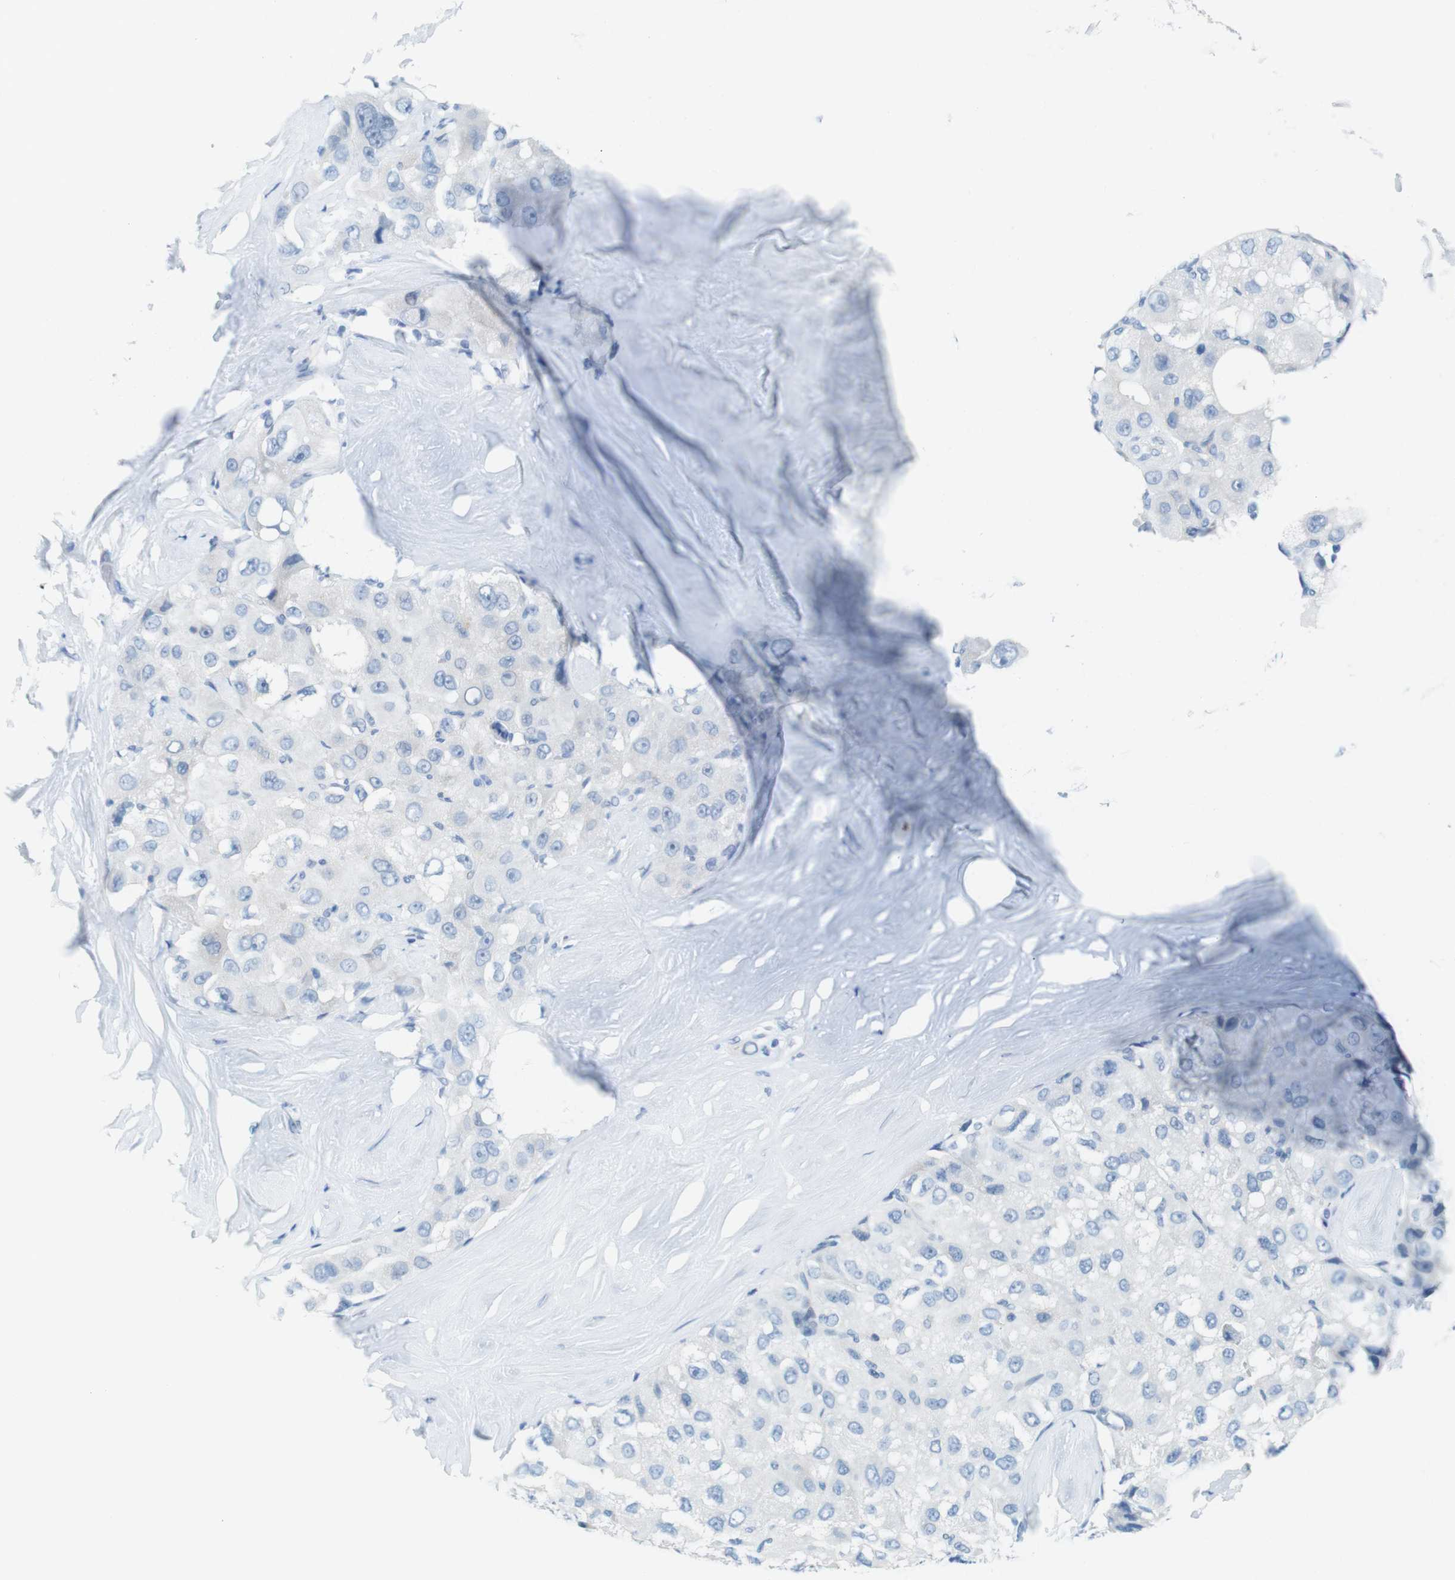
{"staining": {"intensity": "negative", "quantity": "none", "location": "none"}, "tissue": "liver cancer", "cell_type": "Tumor cells", "image_type": "cancer", "snomed": [{"axis": "morphology", "description": "Carcinoma, Hepatocellular, NOS"}, {"axis": "topography", "description": "Liver"}], "caption": "Immunohistochemical staining of human liver cancer (hepatocellular carcinoma) exhibits no significant expression in tumor cells.", "gene": "OPN1SW", "patient": {"sex": "male", "age": 80}}